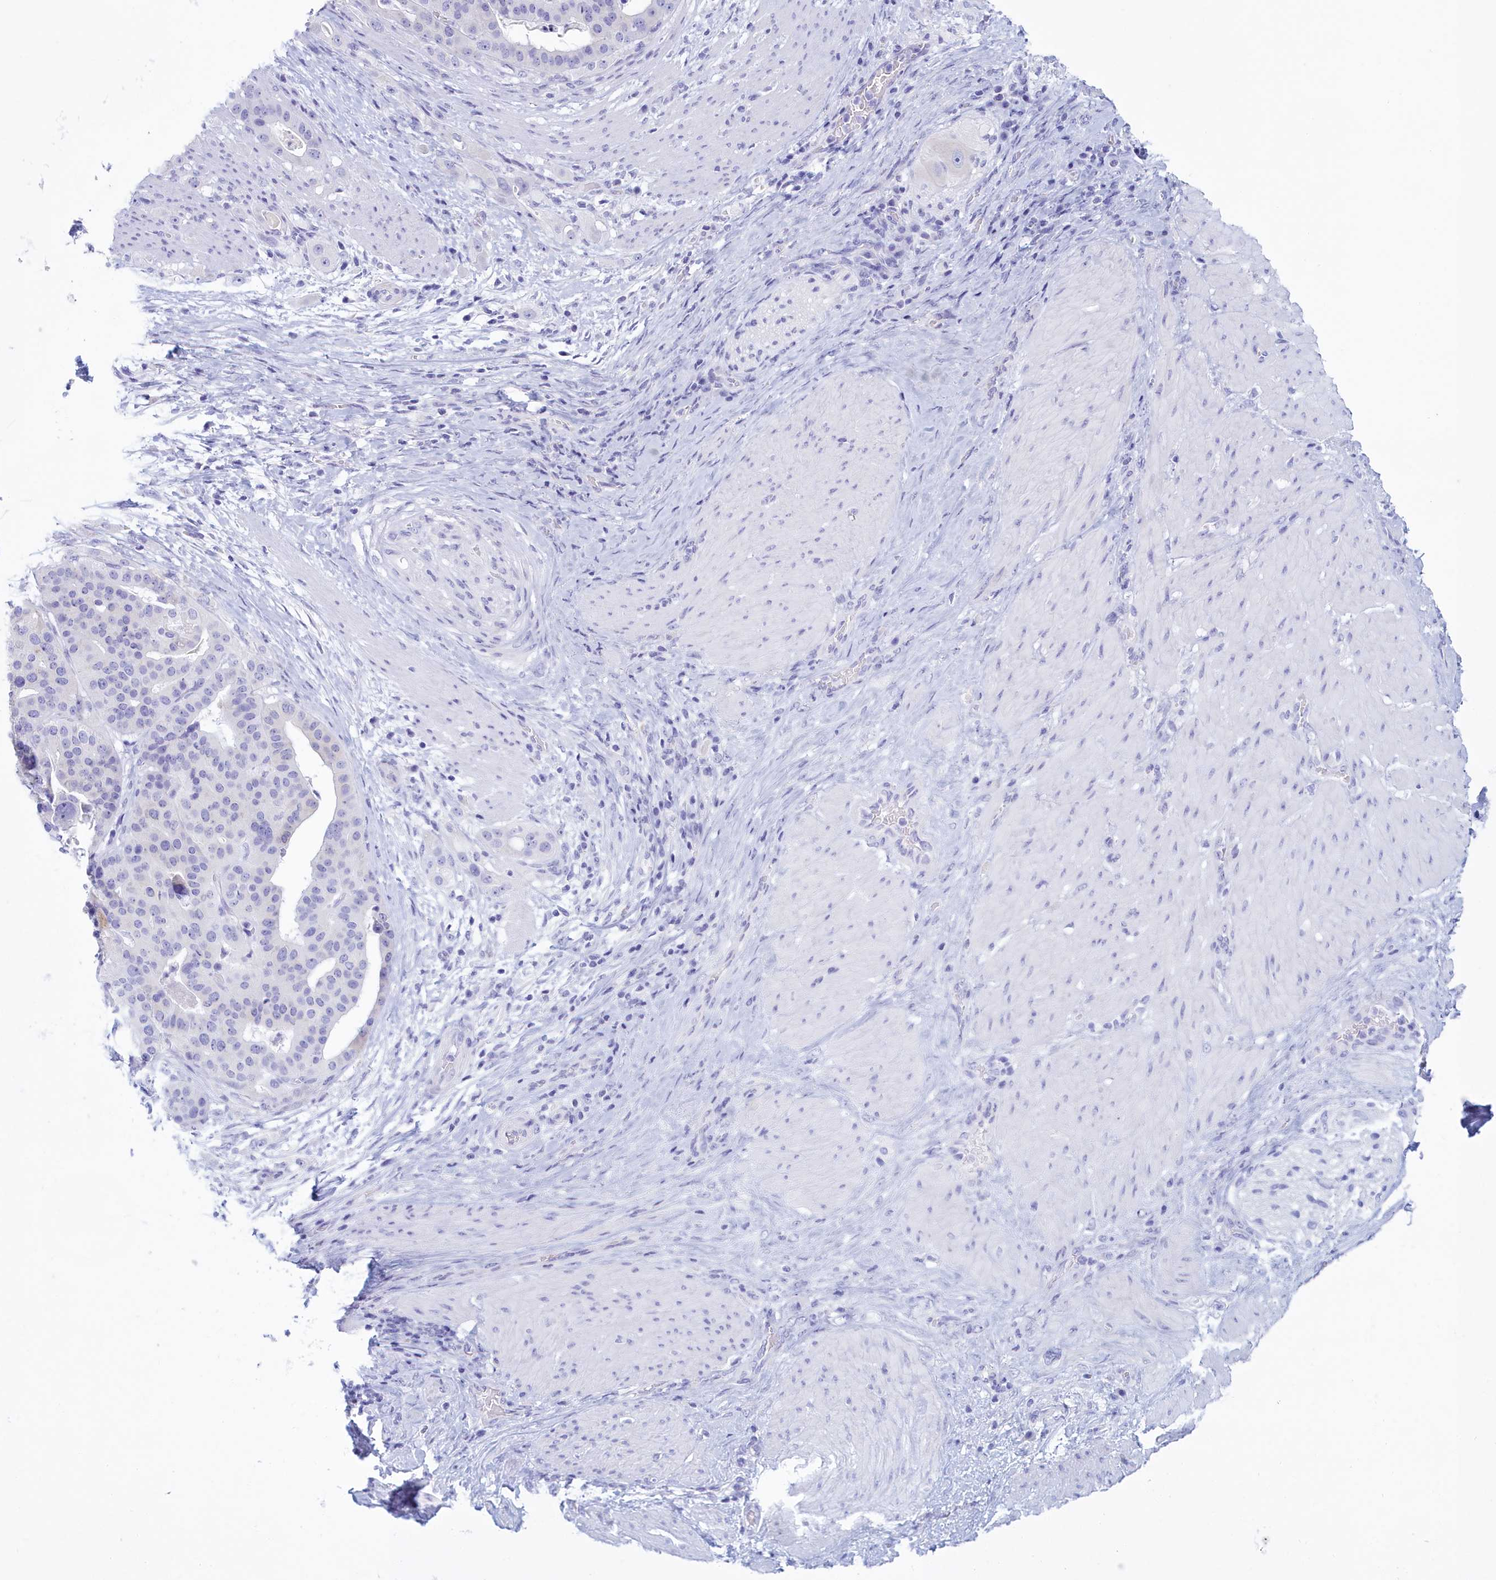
{"staining": {"intensity": "negative", "quantity": "none", "location": "none"}, "tissue": "stomach cancer", "cell_type": "Tumor cells", "image_type": "cancer", "snomed": [{"axis": "morphology", "description": "Adenocarcinoma, NOS"}, {"axis": "topography", "description": "Stomach"}], "caption": "Histopathology image shows no protein expression in tumor cells of adenocarcinoma (stomach) tissue. (DAB (3,3'-diaminobenzidine) immunohistochemistry (IHC), high magnification).", "gene": "TMEM97", "patient": {"sex": "male", "age": 48}}